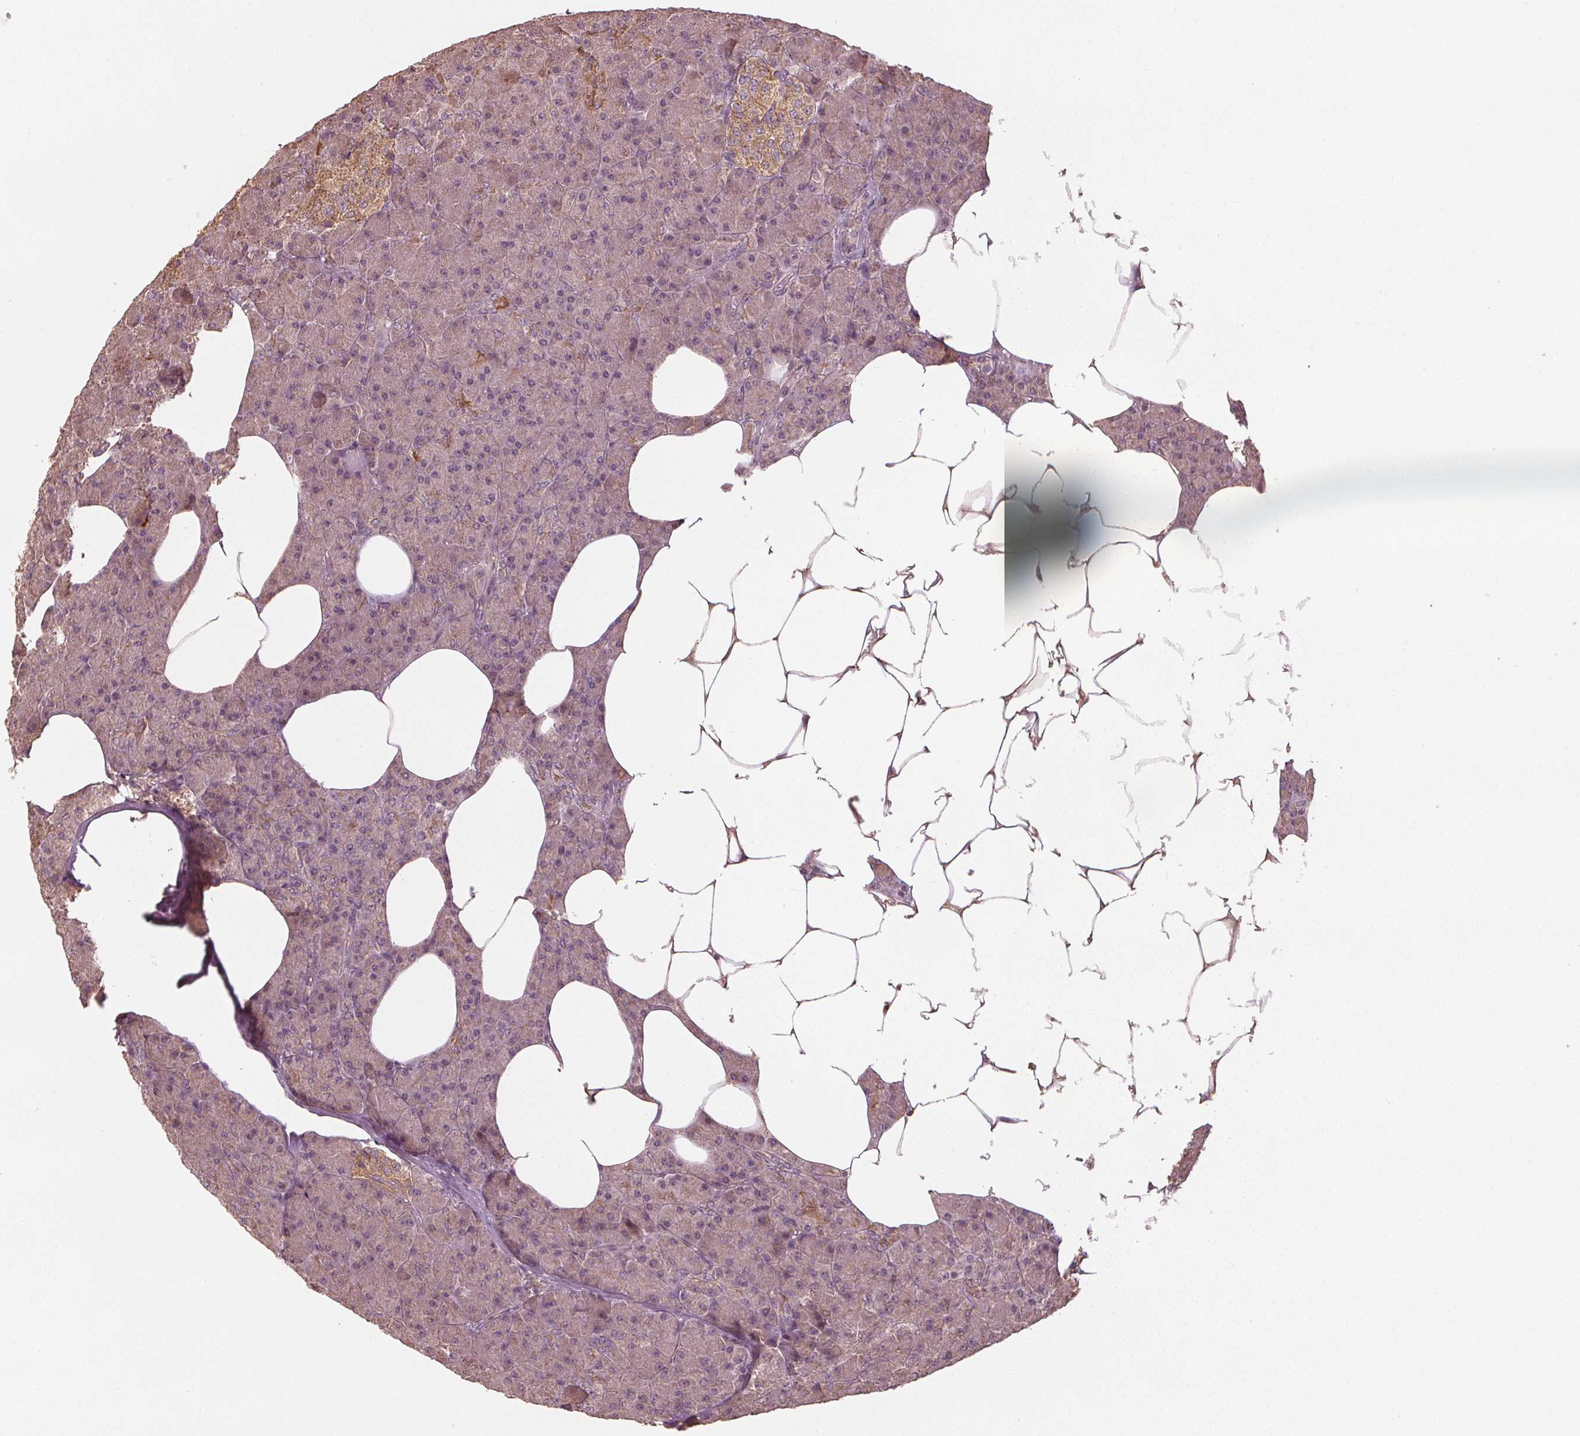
{"staining": {"intensity": "moderate", "quantity": "<25%", "location": "cytoplasmic/membranous"}, "tissue": "pancreas", "cell_type": "Exocrine glandular cells", "image_type": "normal", "snomed": [{"axis": "morphology", "description": "Normal tissue, NOS"}, {"axis": "topography", "description": "Pancreas"}], "caption": "Approximately <25% of exocrine glandular cells in benign human pancreas display moderate cytoplasmic/membranous protein positivity as visualized by brown immunohistochemical staining.", "gene": "GNB2", "patient": {"sex": "female", "age": 45}}